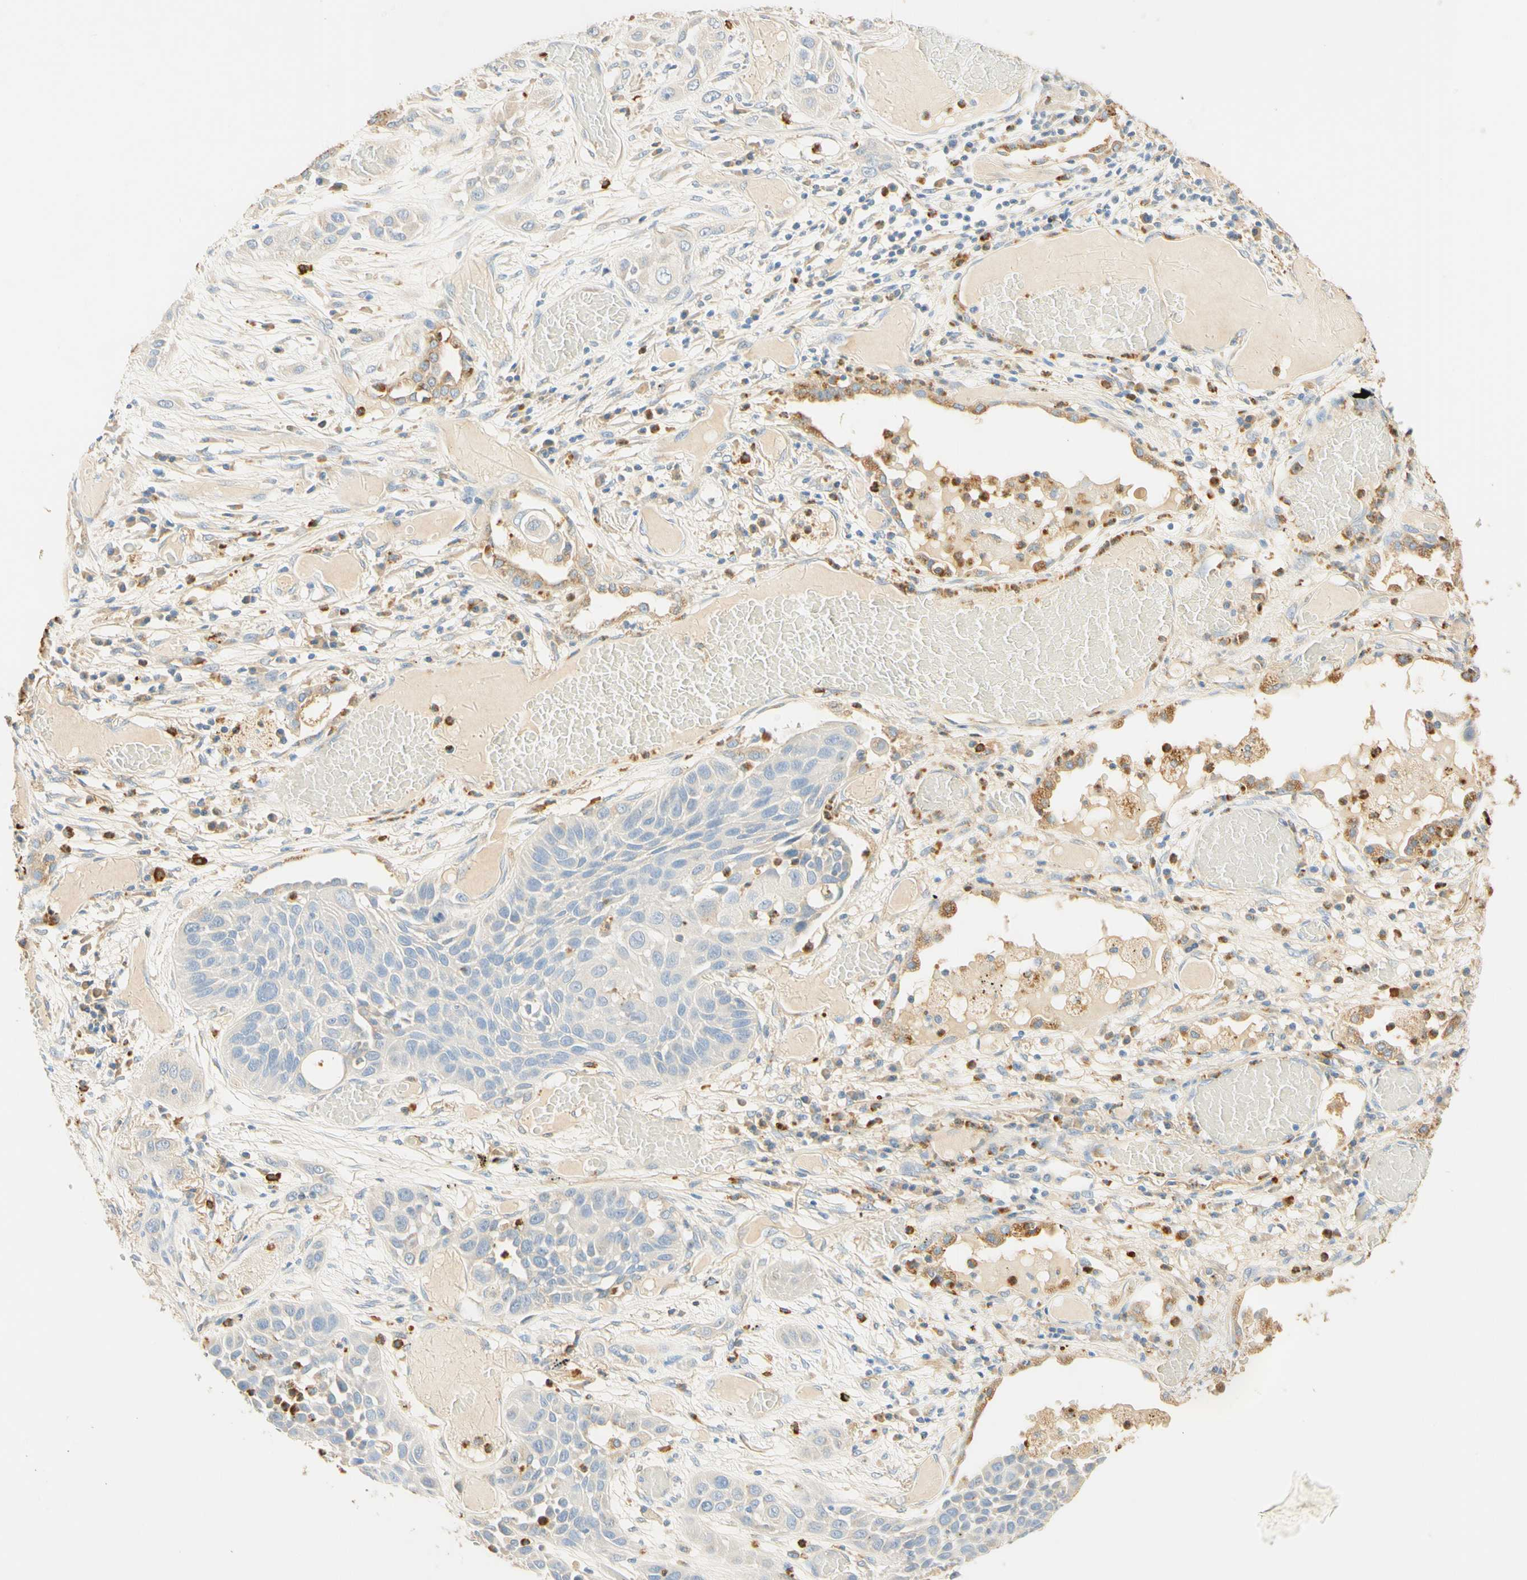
{"staining": {"intensity": "weak", "quantity": "25%-75%", "location": "cytoplasmic/membranous"}, "tissue": "lung cancer", "cell_type": "Tumor cells", "image_type": "cancer", "snomed": [{"axis": "morphology", "description": "Squamous cell carcinoma, NOS"}, {"axis": "topography", "description": "Lung"}], "caption": "IHC of human lung cancer (squamous cell carcinoma) exhibits low levels of weak cytoplasmic/membranous positivity in approximately 25%-75% of tumor cells.", "gene": "CD63", "patient": {"sex": "male", "age": 71}}